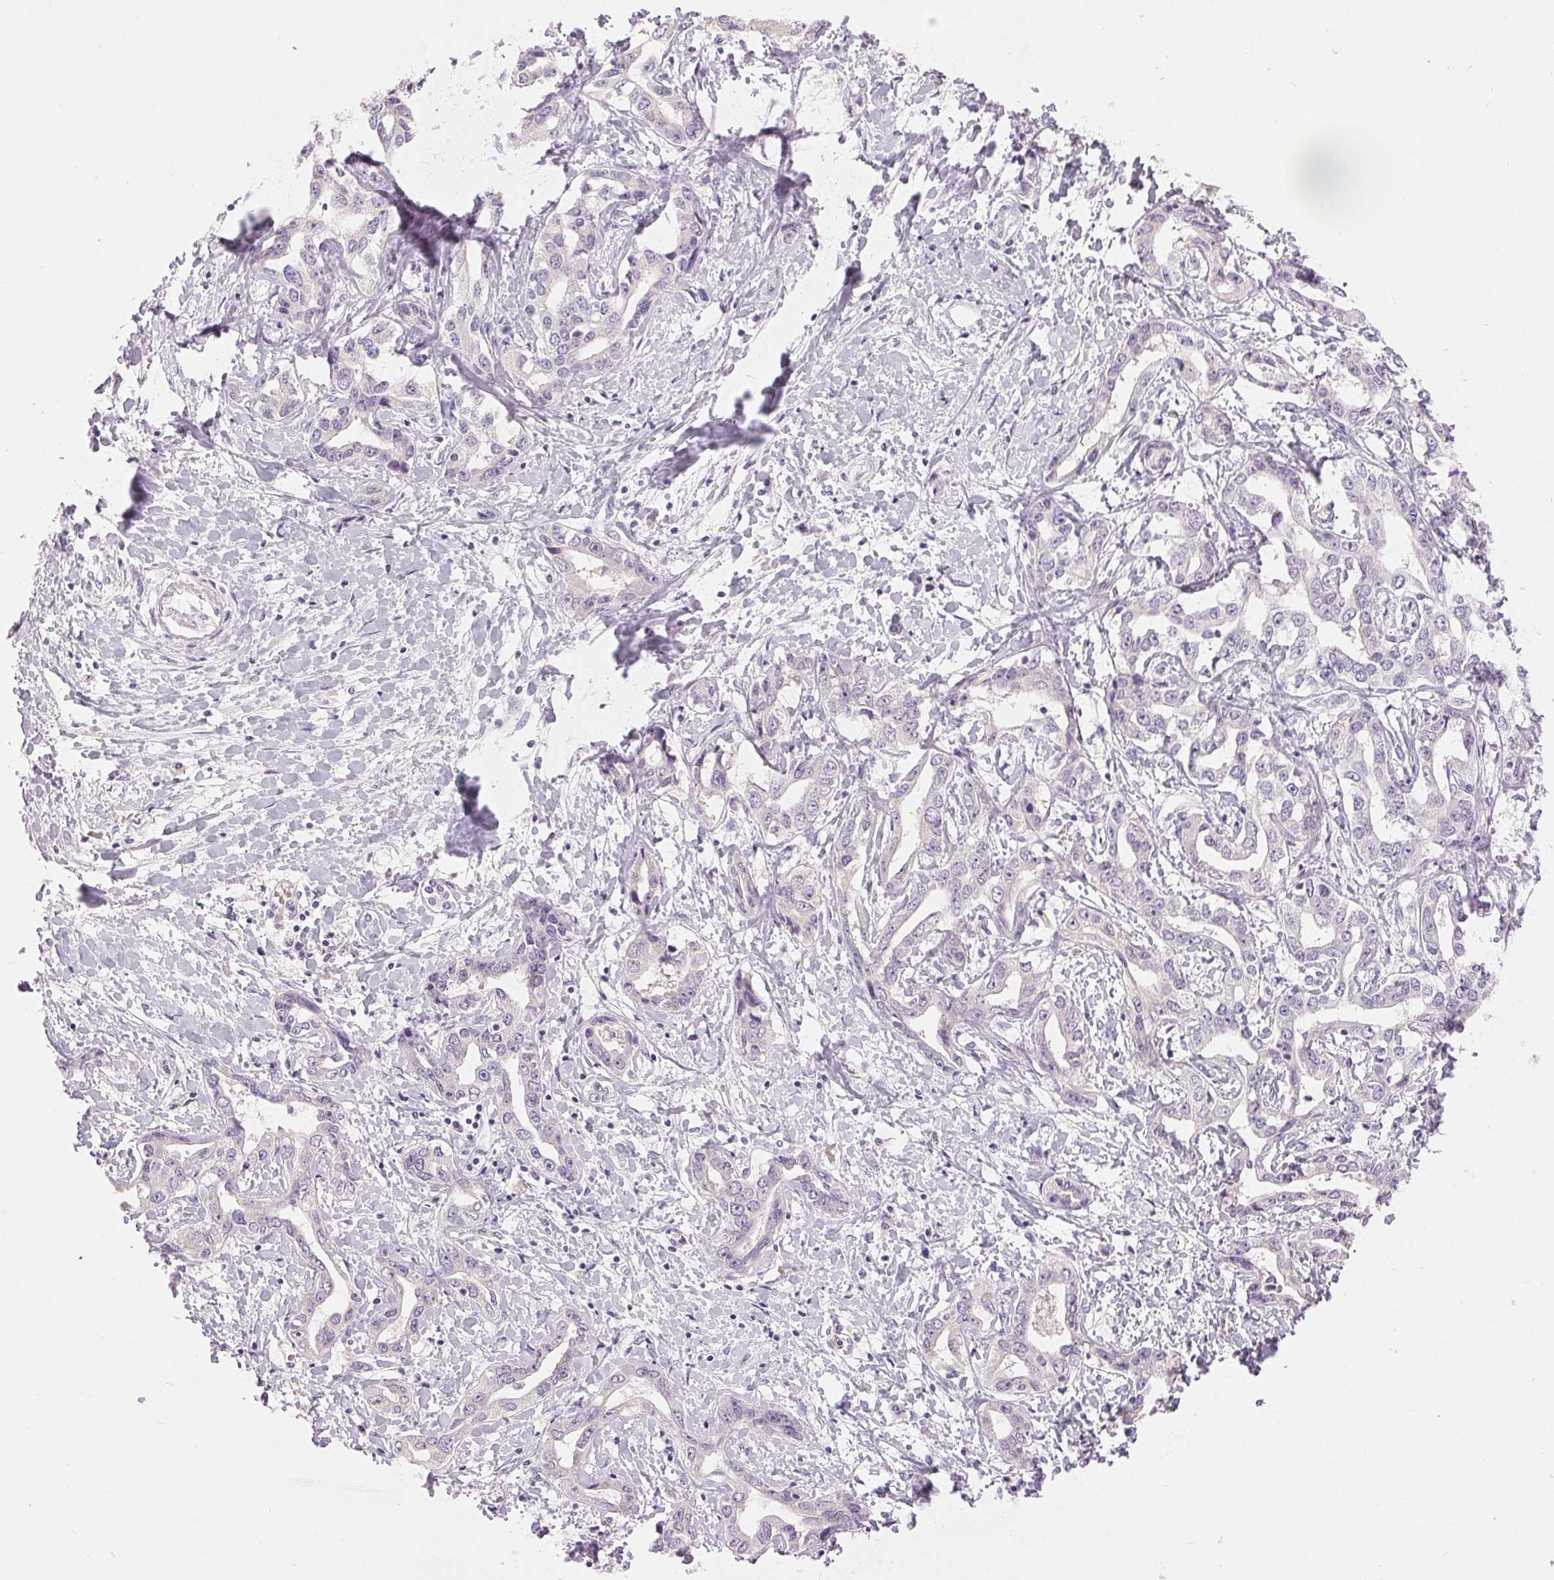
{"staining": {"intensity": "negative", "quantity": "none", "location": "none"}, "tissue": "liver cancer", "cell_type": "Tumor cells", "image_type": "cancer", "snomed": [{"axis": "morphology", "description": "Cholangiocarcinoma"}, {"axis": "topography", "description": "Liver"}], "caption": "Immunohistochemistry image of neoplastic tissue: liver cancer stained with DAB exhibits no significant protein positivity in tumor cells. (Brightfield microscopy of DAB IHC at high magnification).", "gene": "DSG3", "patient": {"sex": "male", "age": 59}}